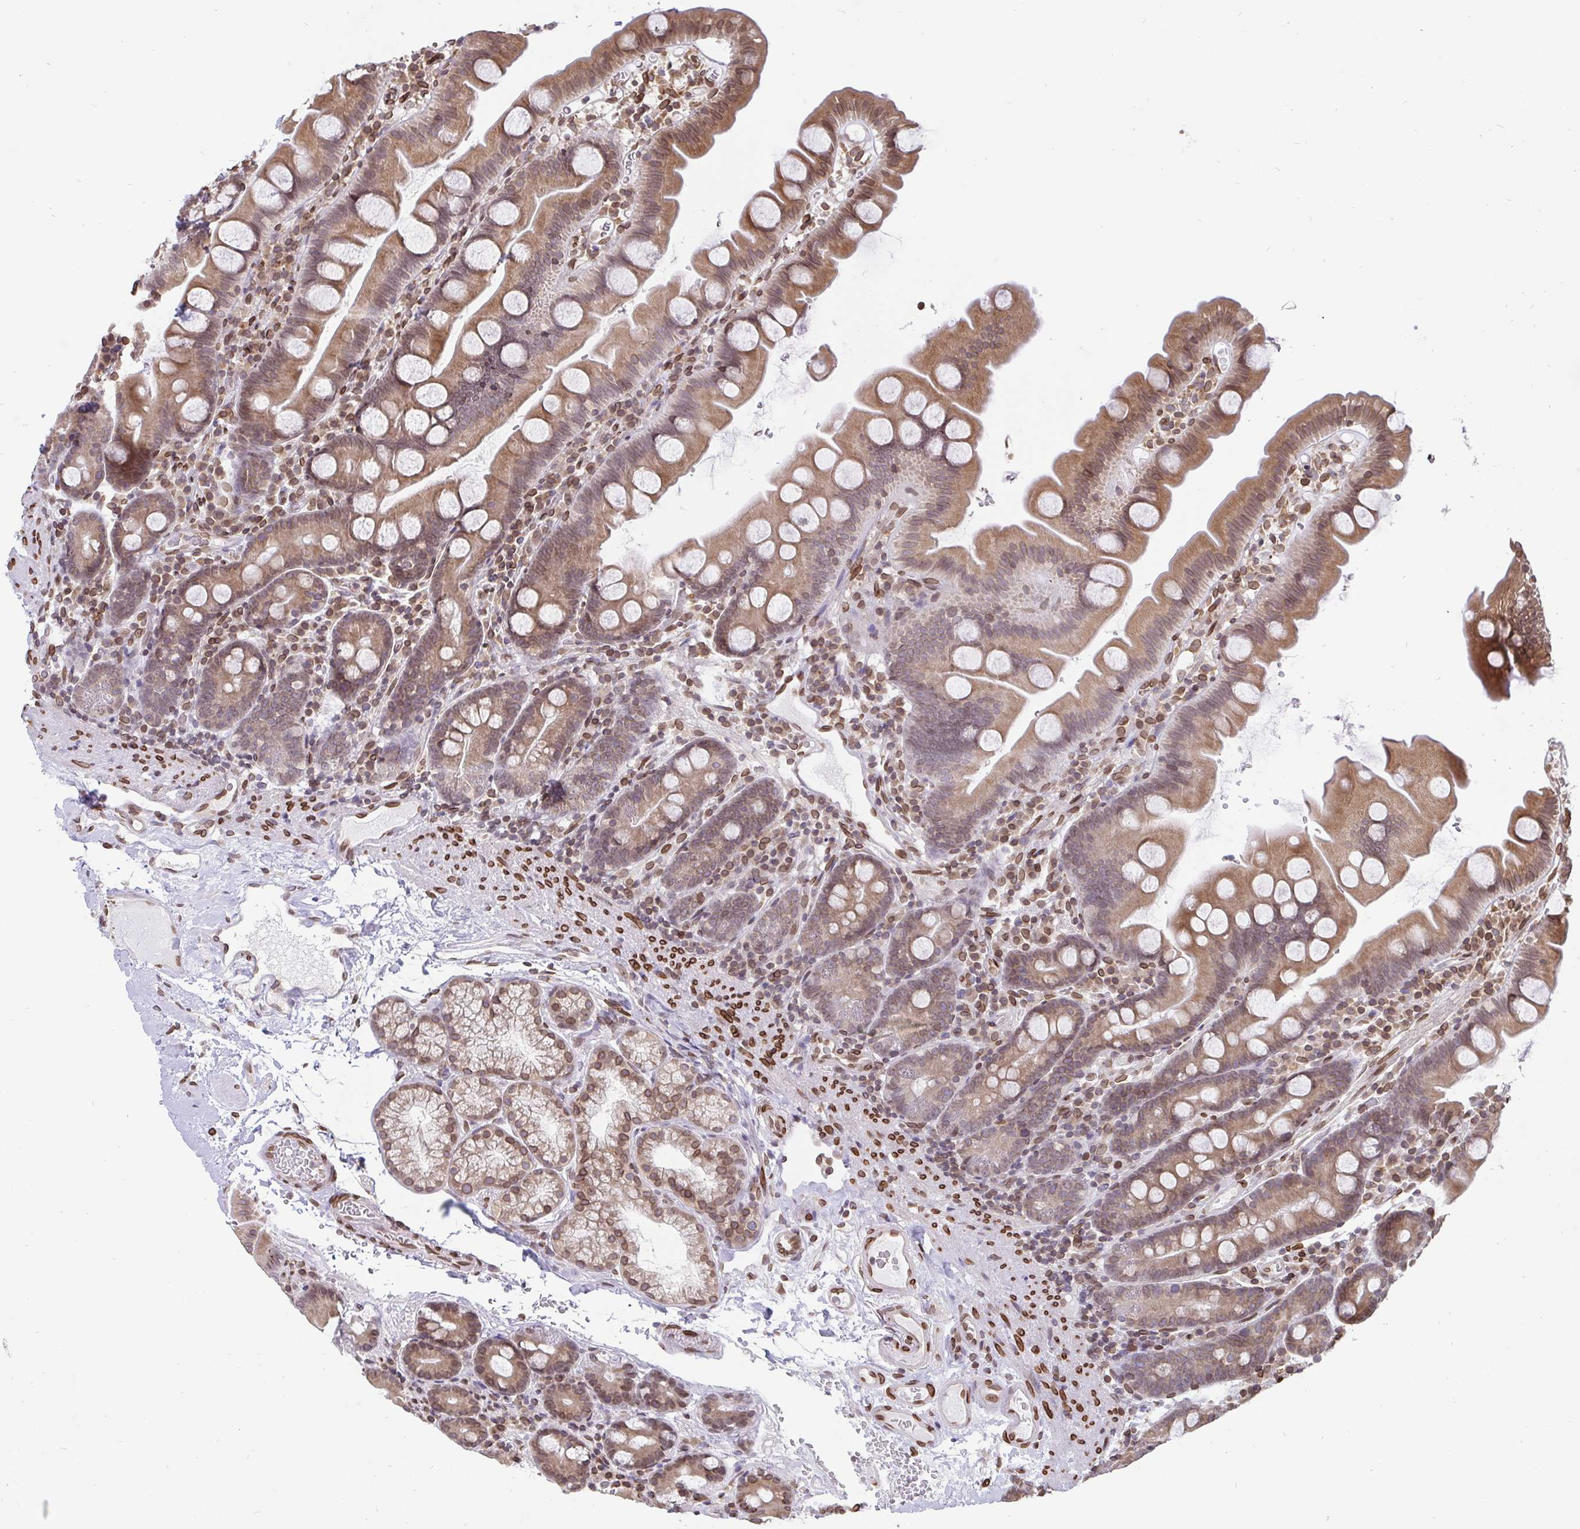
{"staining": {"intensity": "moderate", "quantity": ">75%", "location": "cytoplasmic/membranous,nuclear"}, "tissue": "small intestine", "cell_type": "Glandular cells", "image_type": "normal", "snomed": [{"axis": "morphology", "description": "Normal tissue, NOS"}, {"axis": "topography", "description": "Small intestine"}], "caption": "The image exhibits a brown stain indicating the presence of a protein in the cytoplasmic/membranous,nuclear of glandular cells in small intestine.", "gene": "EMD", "patient": {"sex": "female", "age": 68}}